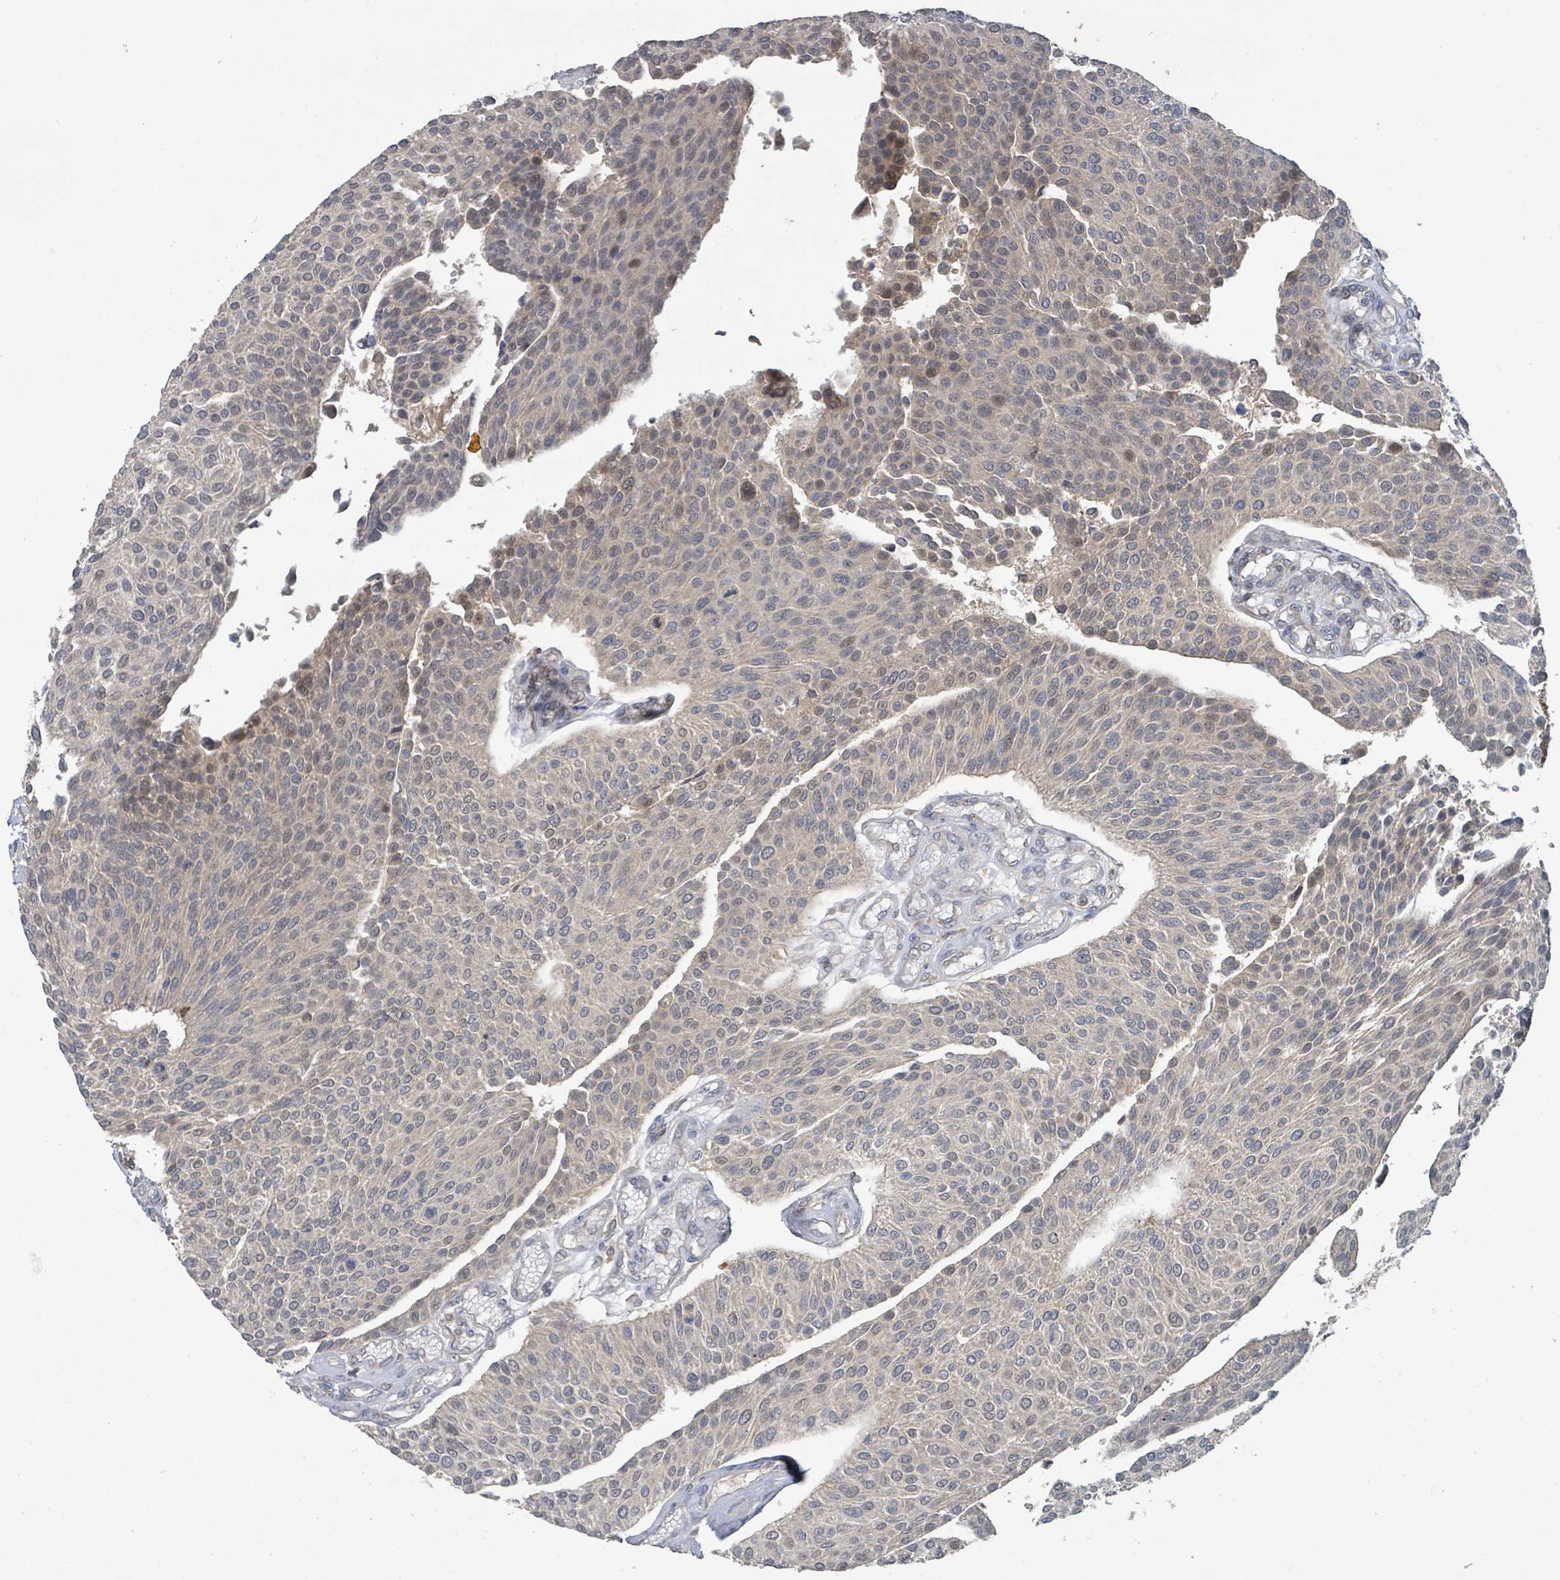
{"staining": {"intensity": "weak", "quantity": "25%-75%", "location": "cytoplasmic/membranous"}, "tissue": "urothelial cancer", "cell_type": "Tumor cells", "image_type": "cancer", "snomed": [{"axis": "morphology", "description": "Urothelial carcinoma, NOS"}, {"axis": "topography", "description": "Urinary bladder"}], "caption": "Immunohistochemistry photomicrograph of transitional cell carcinoma stained for a protein (brown), which demonstrates low levels of weak cytoplasmic/membranous positivity in approximately 25%-75% of tumor cells.", "gene": "CCDC121", "patient": {"sex": "male", "age": 55}}